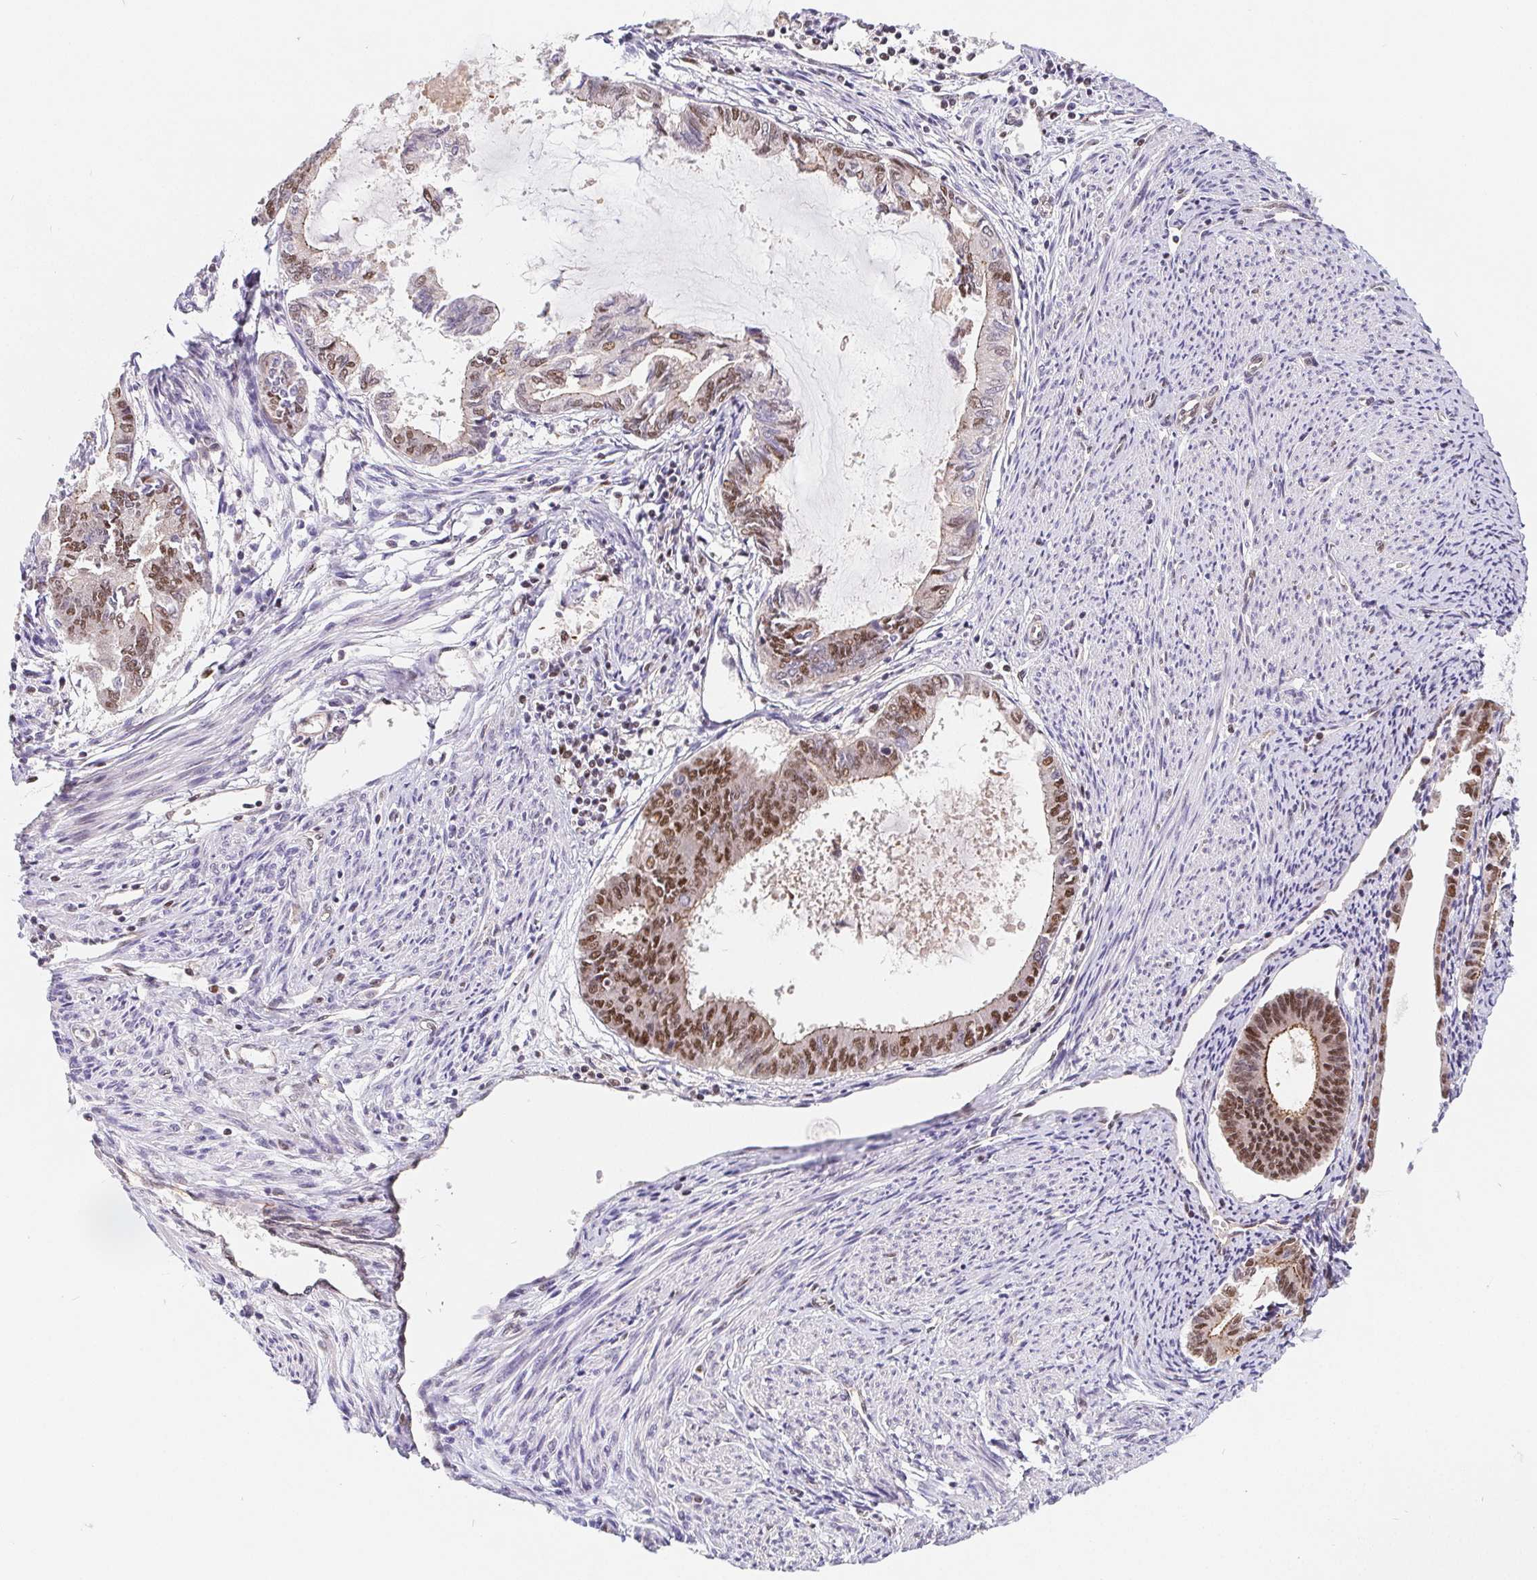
{"staining": {"intensity": "moderate", "quantity": "25%-75%", "location": "cytoplasmic/membranous,nuclear"}, "tissue": "endometrial cancer", "cell_type": "Tumor cells", "image_type": "cancer", "snomed": [{"axis": "morphology", "description": "Adenocarcinoma, NOS"}, {"axis": "topography", "description": "Endometrium"}], "caption": "IHC (DAB (3,3'-diaminobenzidine)) staining of human adenocarcinoma (endometrial) demonstrates moderate cytoplasmic/membranous and nuclear protein staining in about 25%-75% of tumor cells.", "gene": "POU2F1", "patient": {"sex": "female", "age": 86}}